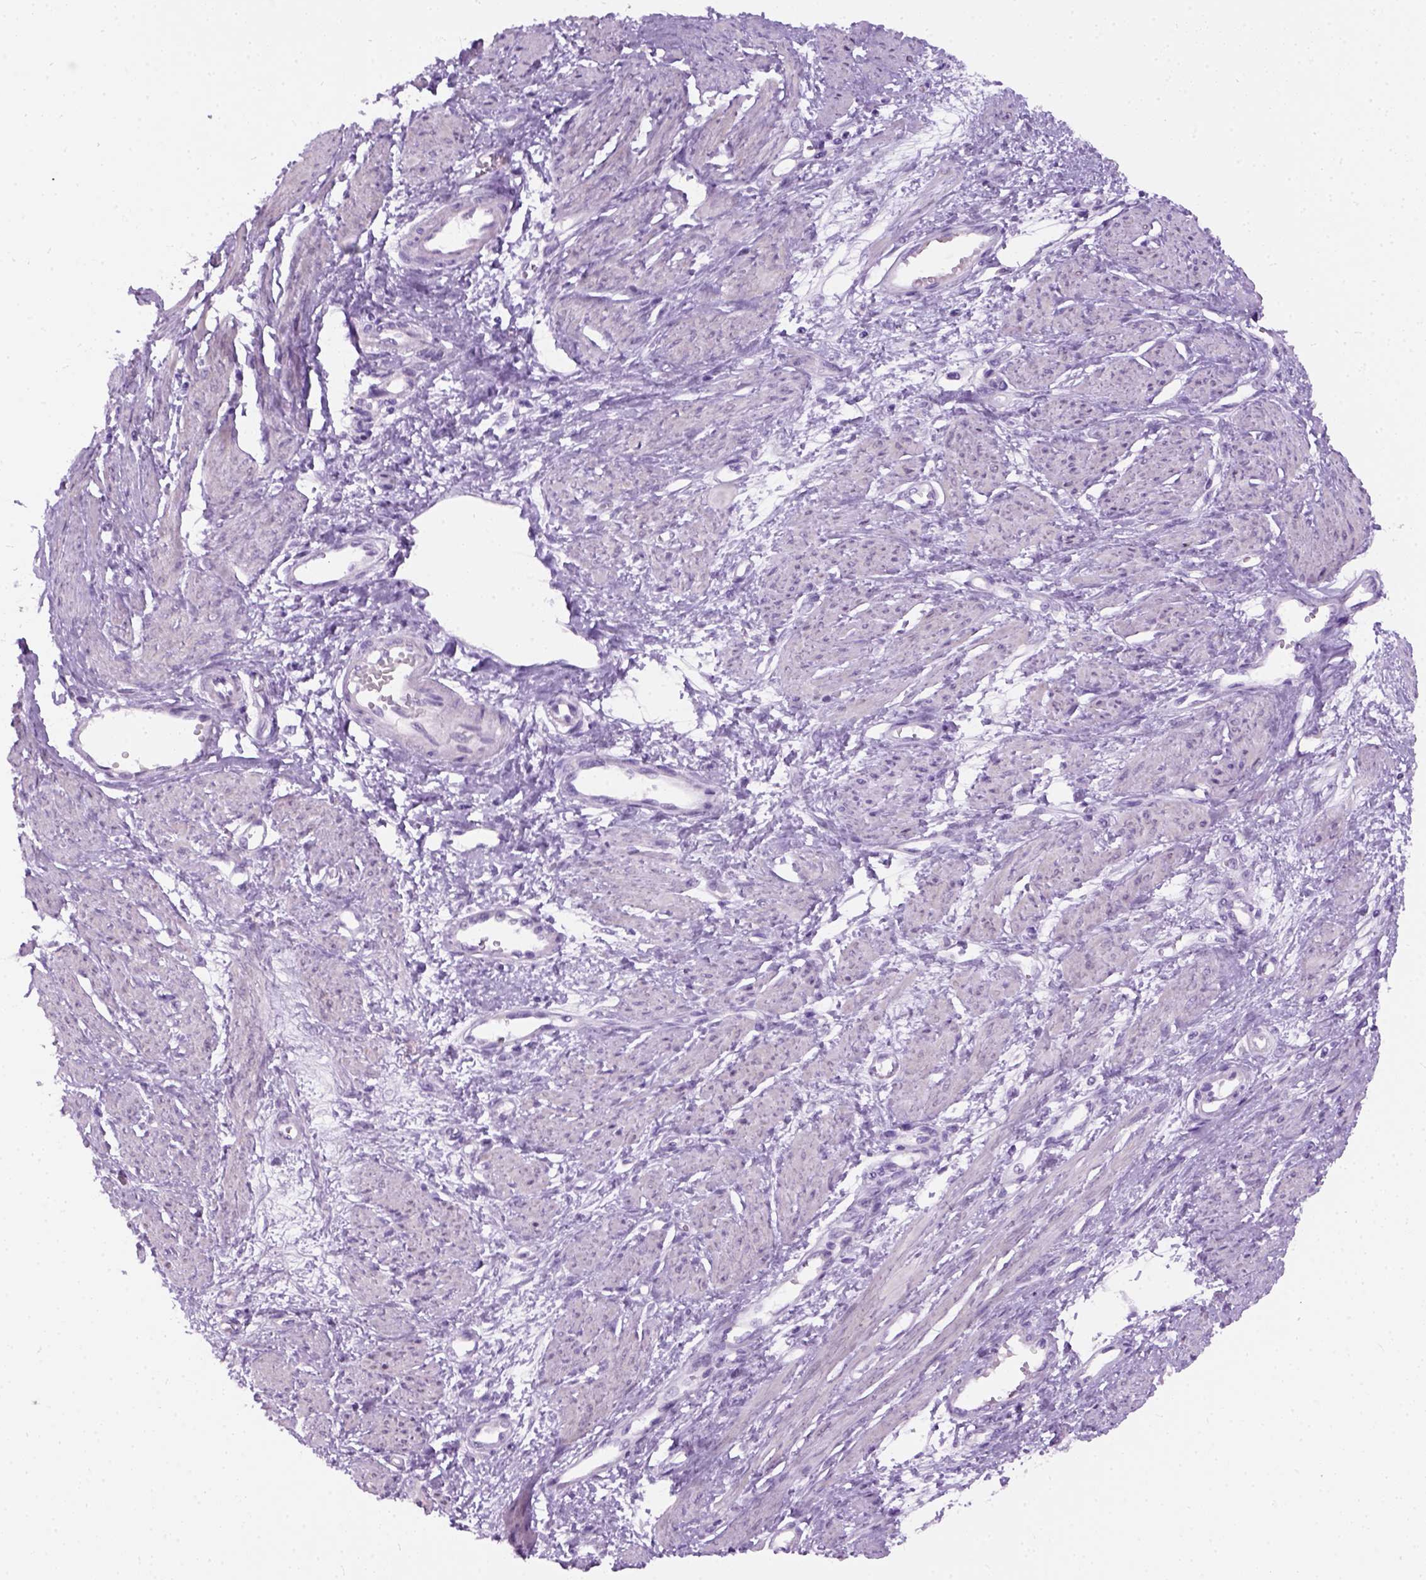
{"staining": {"intensity": "negative", "quantity": "none", "location": "none"}, "tissue": "smooth muscle", "cell_type": "Smooth muscle cells", "image_type": "normal", "snomed": [{"axis": "morphology", "description": "Normal tissue, NOS"}, {"axis": "topography", "description": "Smooth muscle"}, {"axis": "topography", "description": "Uterus"}], "caption": "IHC histopathology image of normal human smooth muscle stained for a protein (brown), which reveals no staining in smooth muscle cells. The staining is performed using DAB (3,3'-diaminobenzidine) brown chromogen with nuclei counter-stained in using hematoxylin.", "gene": "AXDND1", "patient": {"sex": "female", "age": 39}}